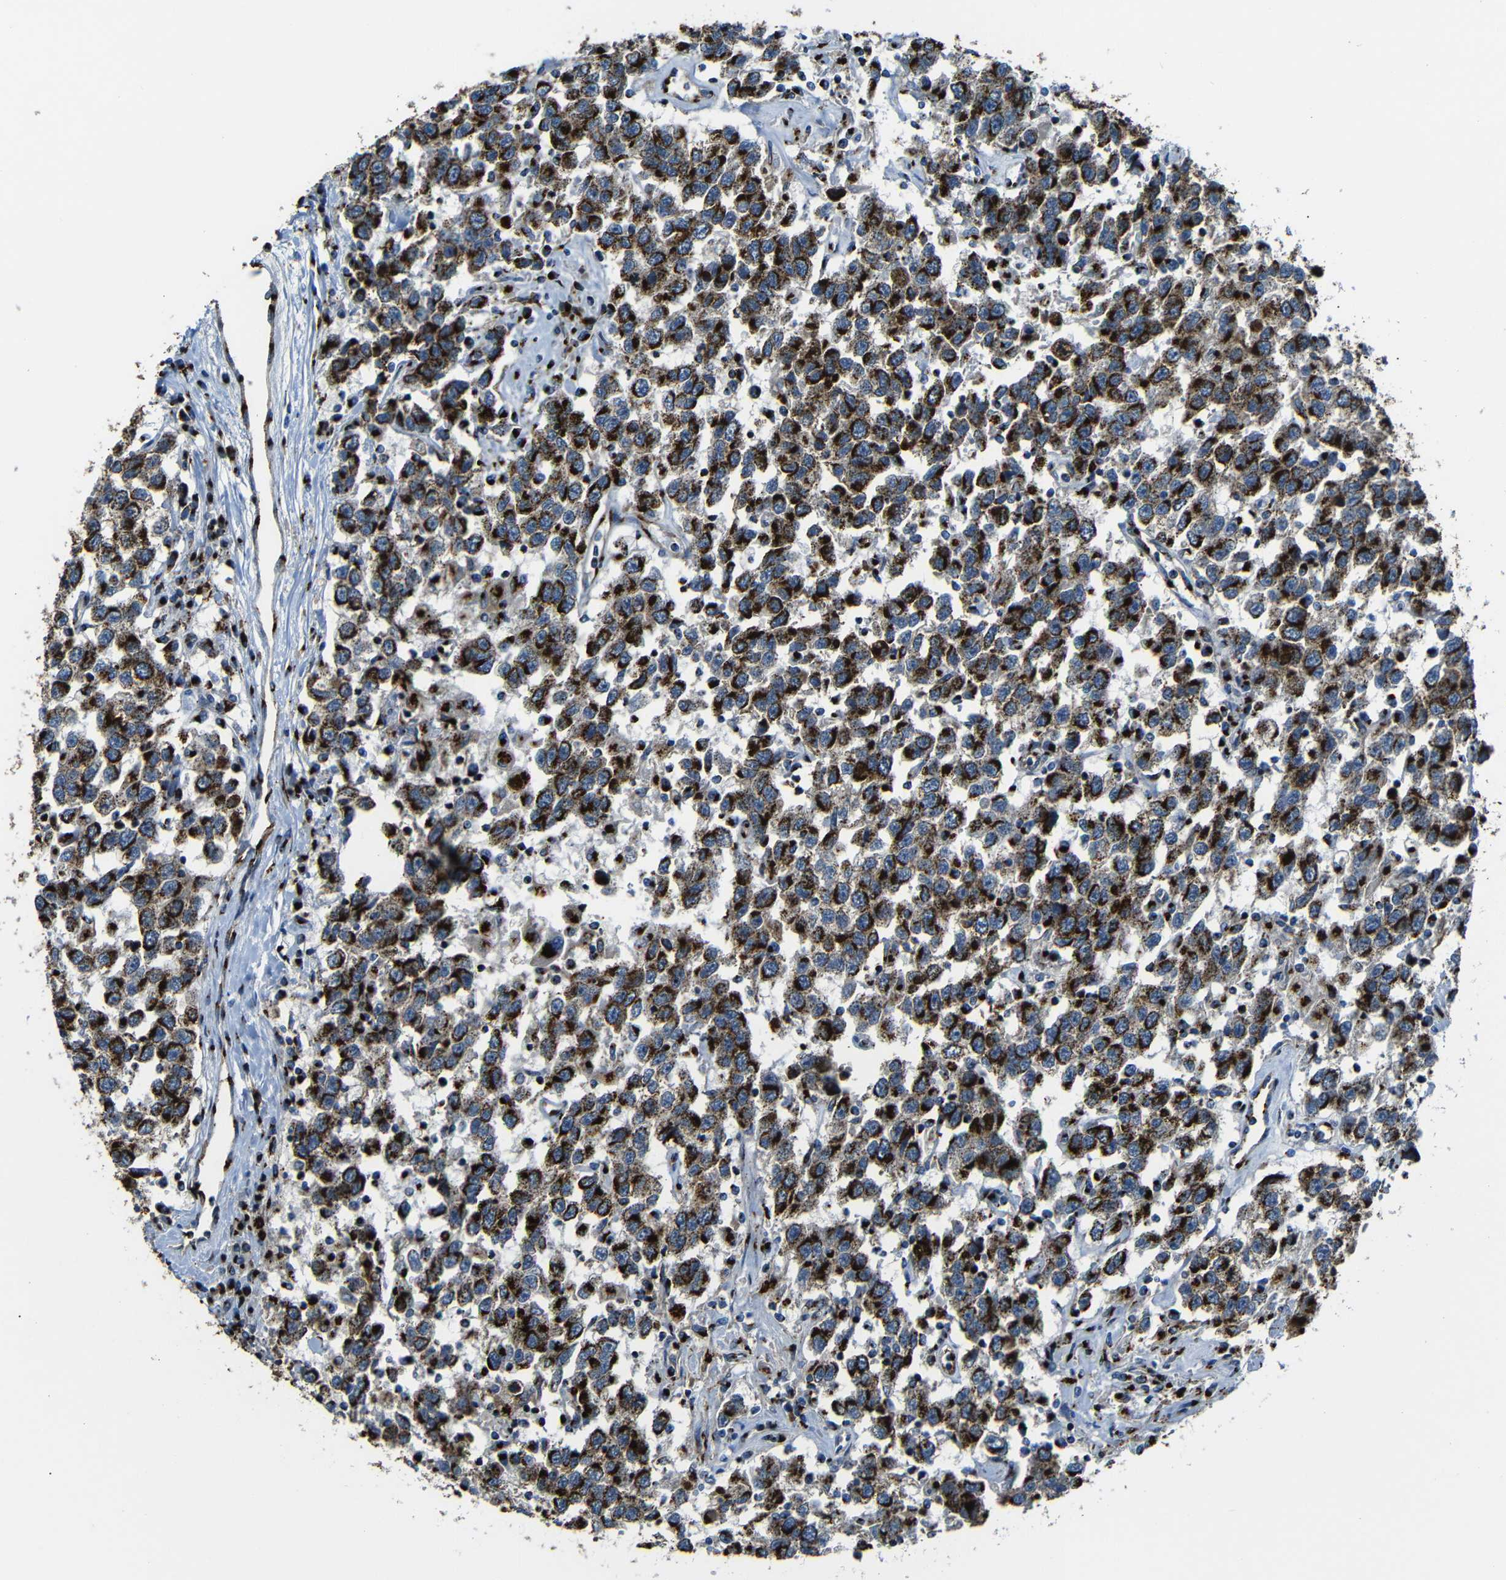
{"staining": {"intensity": "strong", "quantity": ">75%", "location": "cytoplasmic/membranous"}, "tissue": "testis cancer", "cell_type": "Tumor cells", "image_type": "cancer", "snomed": [{"axis": "morphology", "description": "Seminoma, NOS"}, {"axis": "topography", "description": "Testis"}], "caption": "Testis cancer stained with DAB immunohistochemistry demonstrates high levels of strong cytoplasmic/membranous staining in approximately >75% of tumor cells.", "gene": "TGOLN2", "patient": {"sex": "male", "age": 41}}